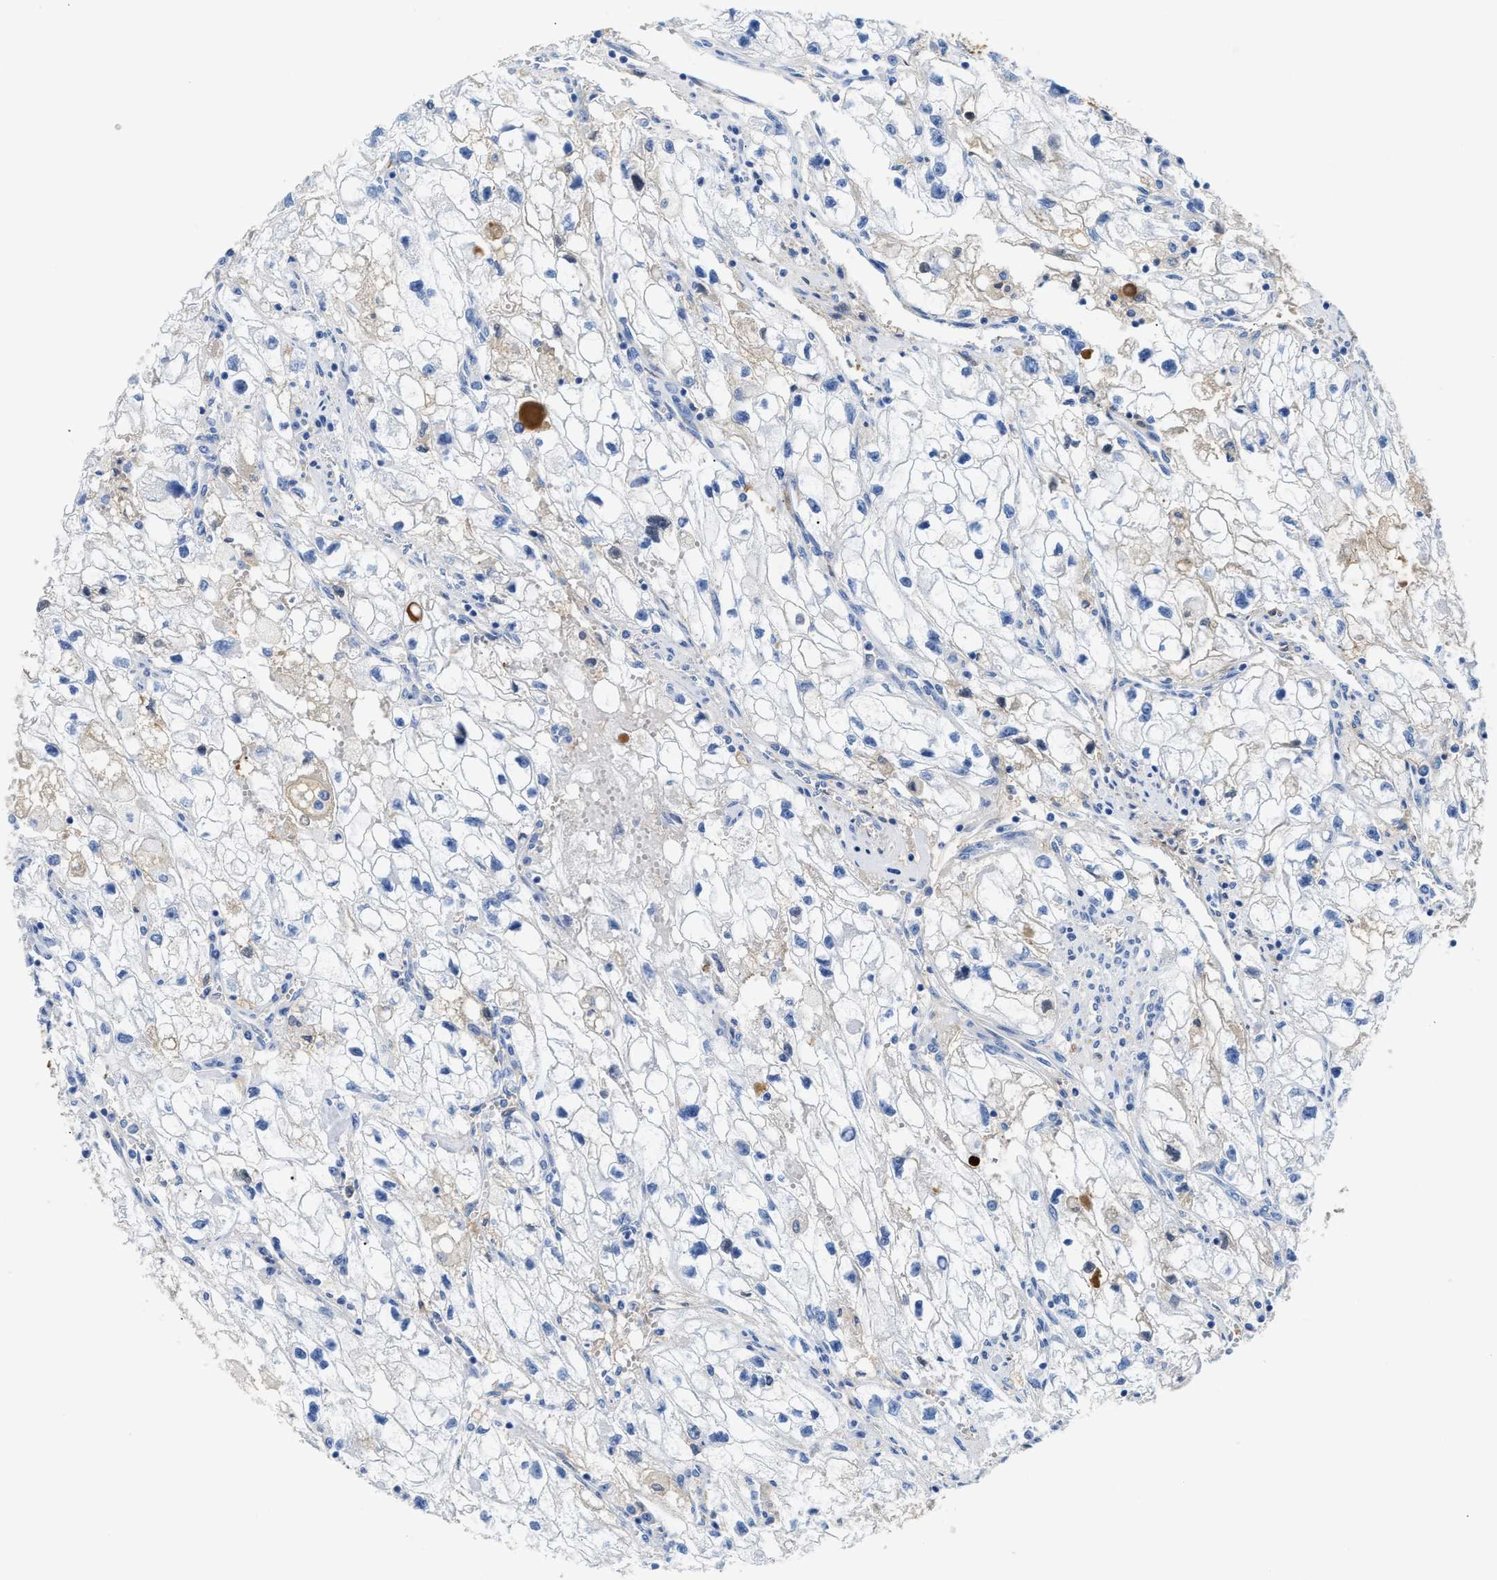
{"staining": {"intensity": "weak", "quantity": "<25%", "location": "cytoplasmic/membranous"}, "tissue": "renal cancer", "cell_type": "Tumor cells", "image_type": "cancer", "snomed": [{"axis": "morphology", "description": "Adenocarcinoma, NOS"}, {"axis": "topography", "description": "Kidney"}], "caption": "High power microscopy image of an immunohistochemistry histopathology image of renal adenocarcinoma, revealing no significant staining in tumor cells.", "gene": "GC", "patient": {"sex": "female", "age": 70}}